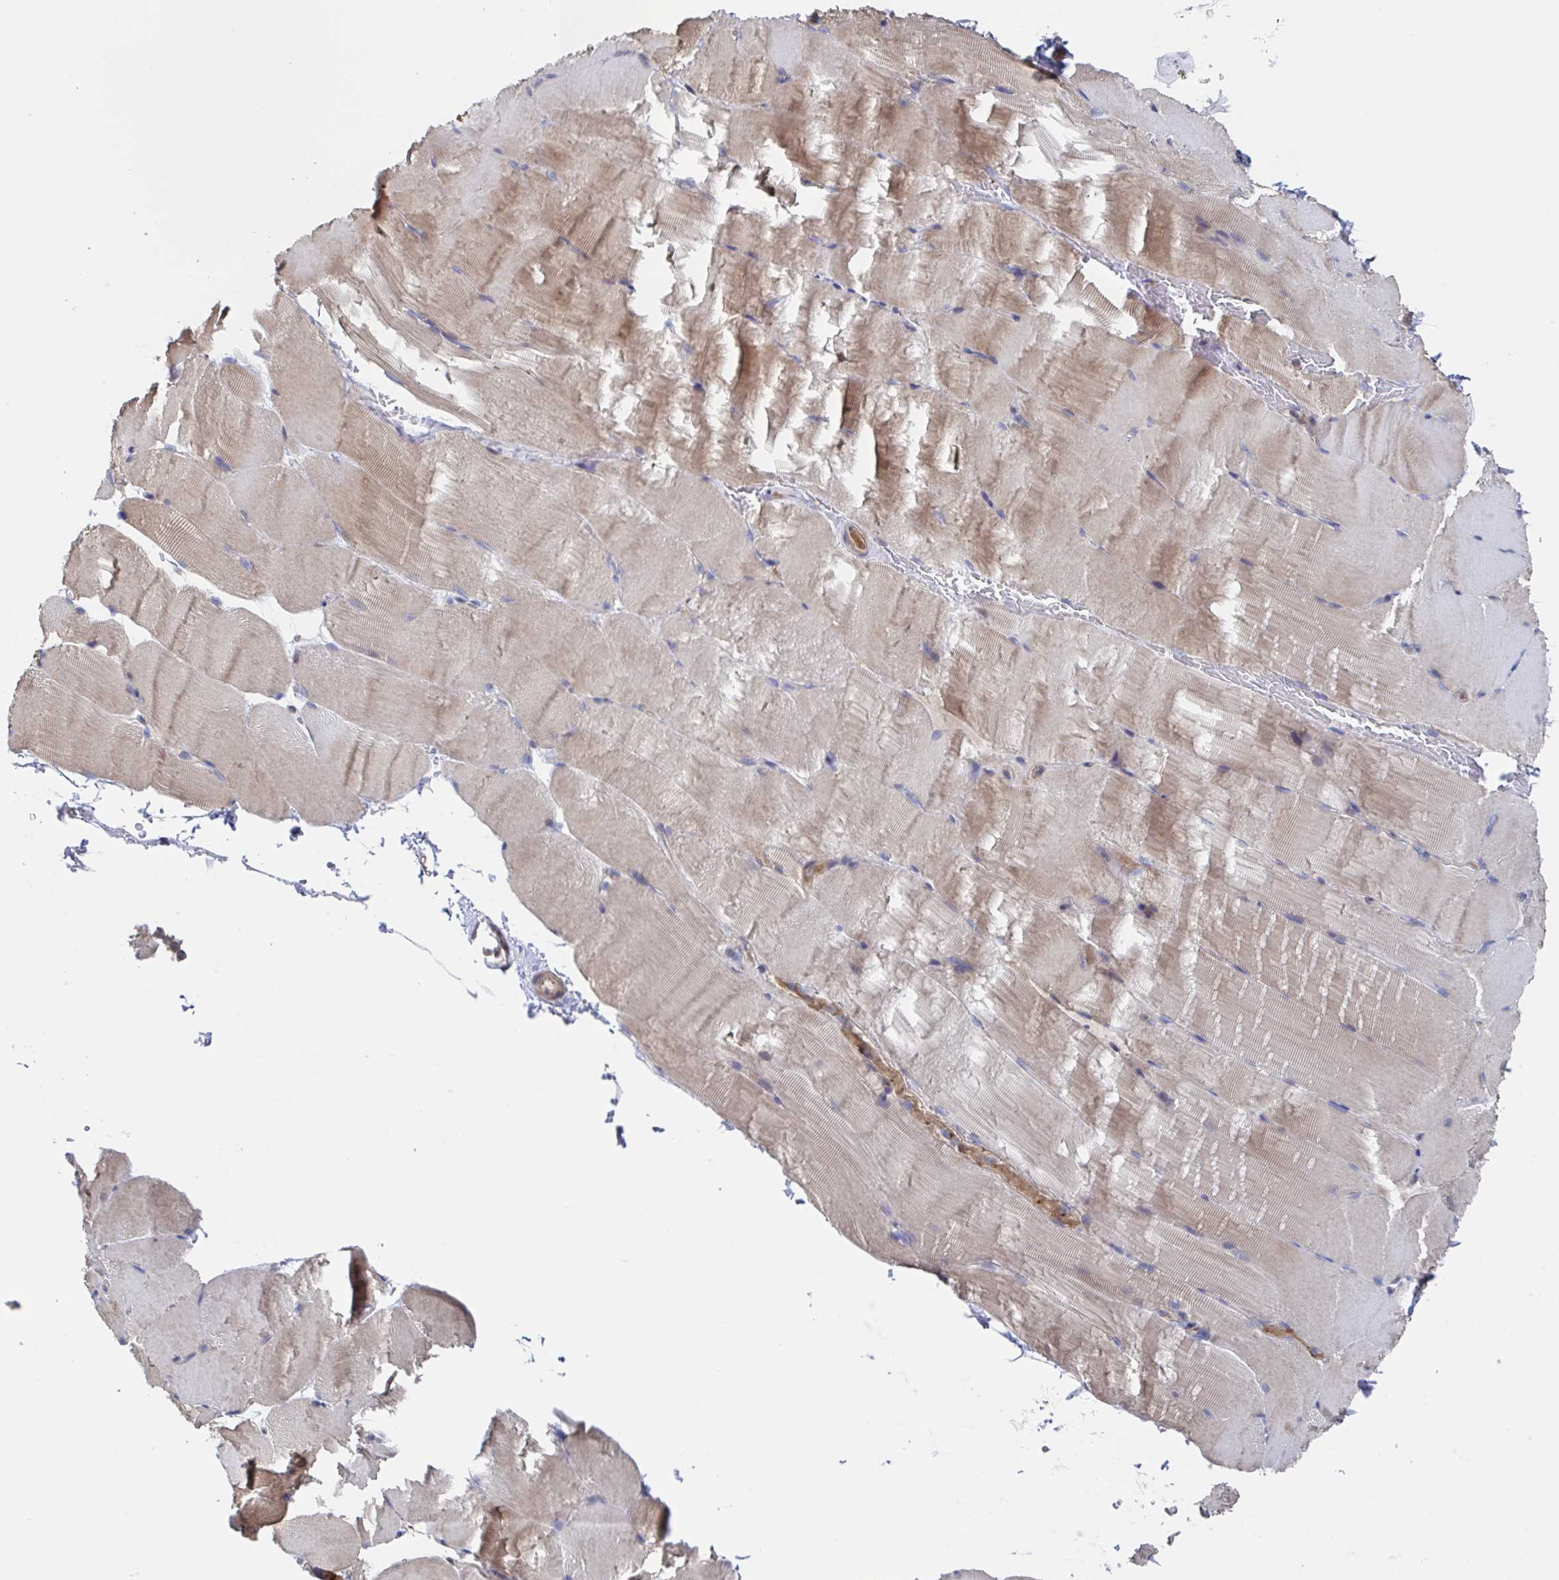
{"staining": {"intensity": "moderate", "quantity": "25%-75%", "location": "cytoplasmic/membranous"}, "tissue": "skeletal muscle", "cell_type": "Myocytes", "image_type": "normal", "snomed": [{"axis": "morphology", "description": "Normal tissue, NOS"}, {"axis": "topography", "description": "Skeletal muscle"}], "caption": "Protein expression analysis of normal skeletal muscle reveals moderate cytoplasmic/membranous expression in about 25%-75% of myocytes. (DAB IHC with brightfield microscopy, high magnification).", "gene": "DHRS12", "patient": {"sex": "female", "age": 37}}